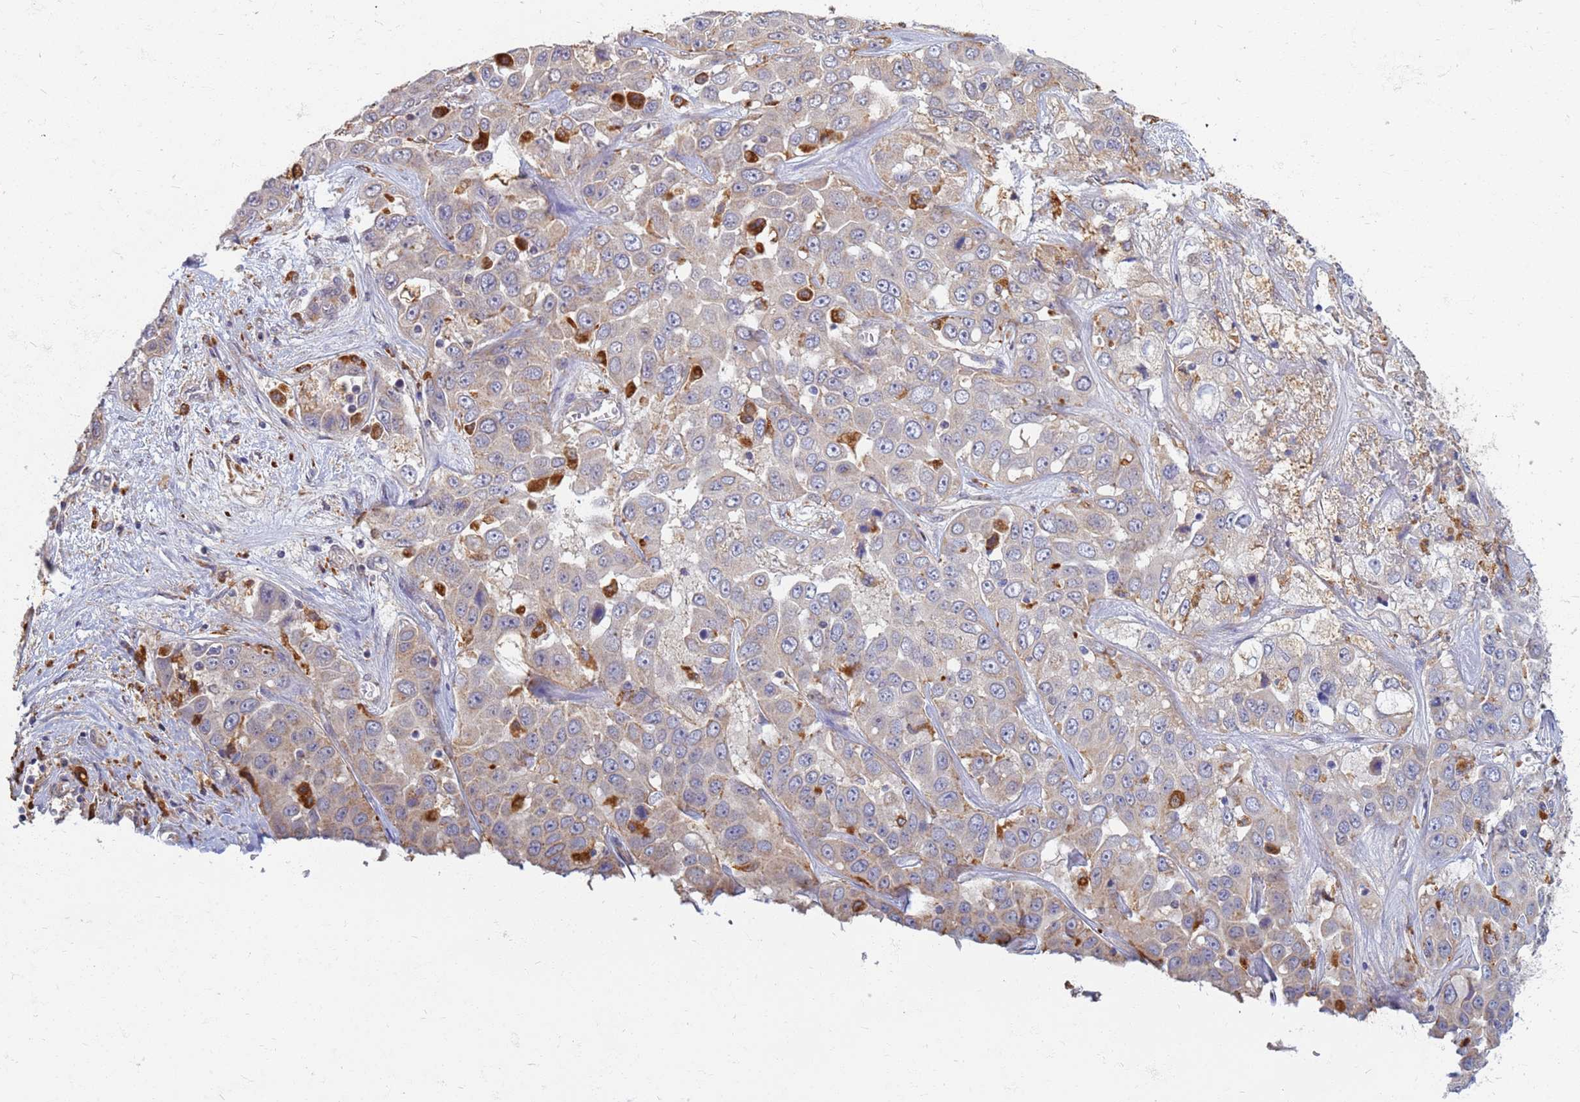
{"staining": {"intensity": "weak", "quantity": "25%-75%", "location": "cytoplasmic/membranous"}, "tissue": "liver cancer", "cell_type": "Tumor cells", "image_type": "cancer", "snomed": [{"axis": "morphology", "description": "Cholangiocarcinoma"}, {"axis": "topography", "description": "Liver"}], "caption": "Approximately 25%-75% of tumor cells in liver cholangiocarcinoma display weak cytoplasmic/membranous protein staining as visualized by brown immunohistochemical staining.", "gene": "ATP6V1E1", "patient": {"sex": "female", "age": 52}}